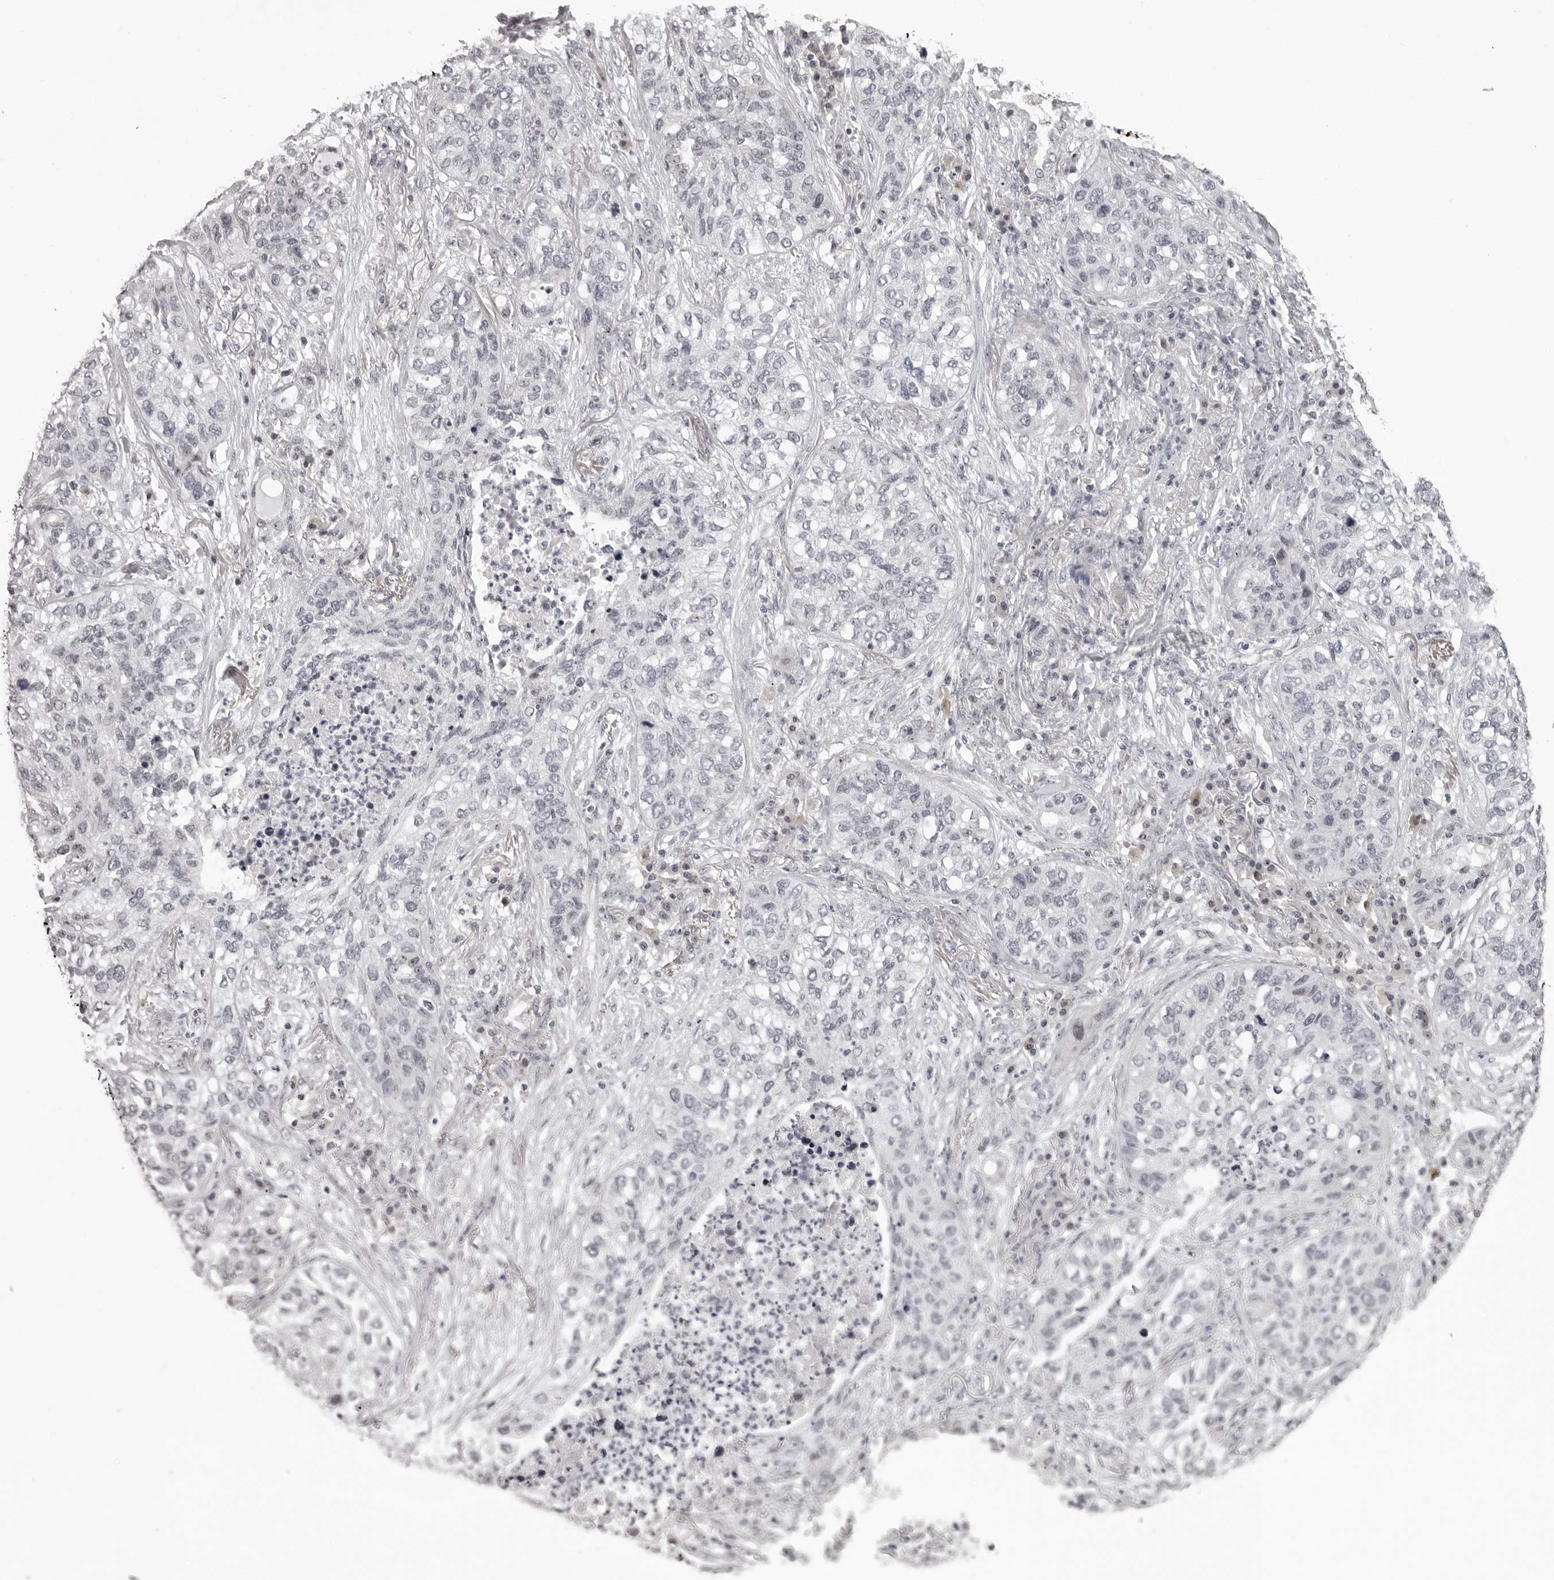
{"staining": {"intensity": "negative", "quantity": "none", "location": "none"}, "tissue": "lung cancer", "cell_type": "Tumor cells", "image_type": "cancer", "snomed": [{"axis": "morphology", "description": "Squamous cell carcinoma, NOS"}, {"axis": "topography", "description": "Lung"}], "caption": "Immunohistochemistry micrograph of neoplastic tissue: lung cancer (squamous cell carcinoma) stained with DAB exhibits no significant protein staining in tumor cells.", "gene": "HELZ", "patient": {"sex": "female", "age": 63}}